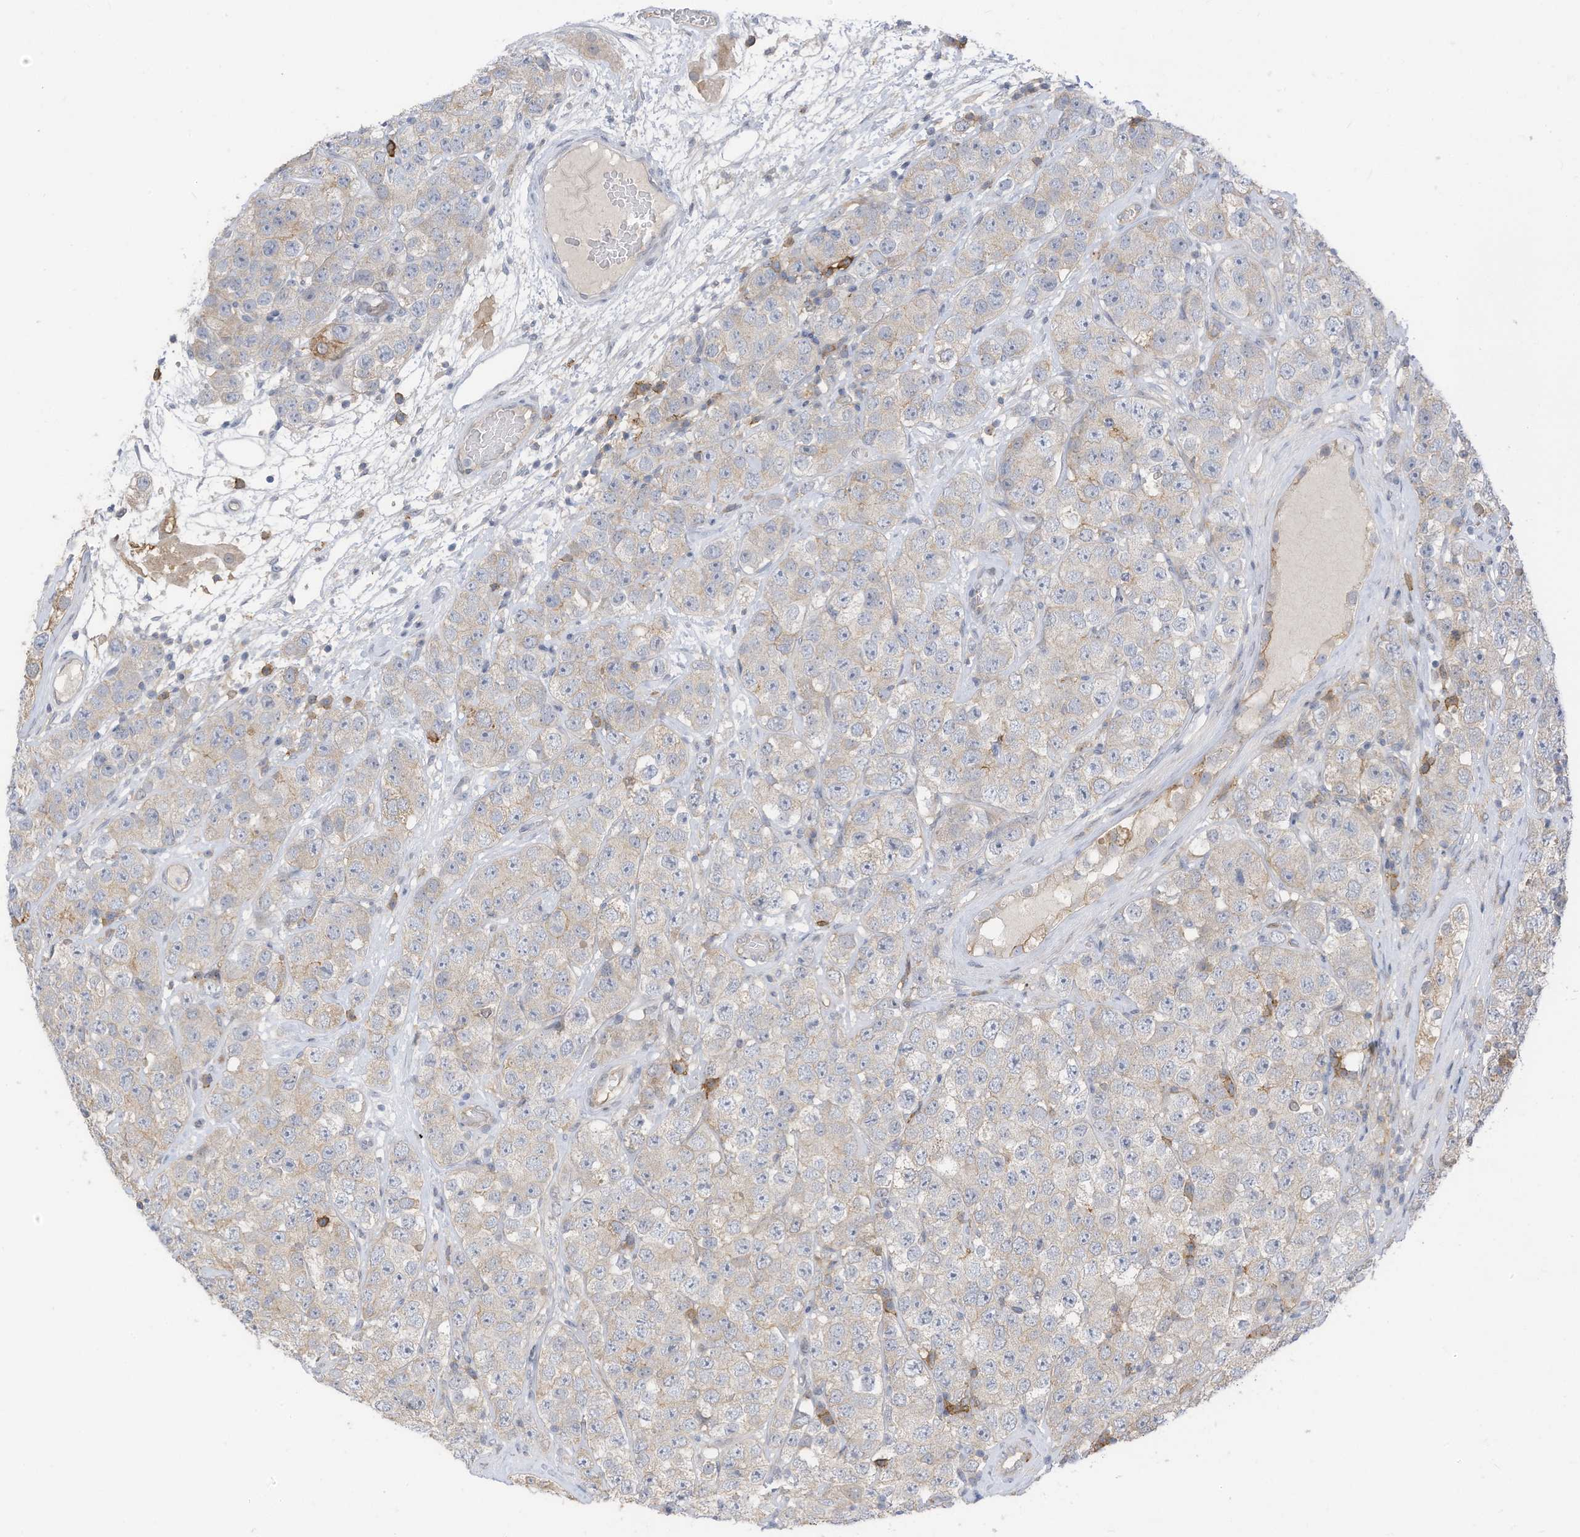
{"staining": {"intensity": "negative", "quantity": "none", "location": "none"}, "tissue": "testis cancer", "cell_type": "Tumor cells", "image_type": "cancer", "snomed": [{"axis": "morphology", "description": "Seminoma, NOS"}, {"axis": "topography", "description": "Testis"}], "caption": "Testis cancer (seminoma) stained for a protein using immunohistochemistry (IHC) reveals no positivity tumor cells.", "gene": "SLC1A5", "patient": {"sex": "male", "age": 28}}